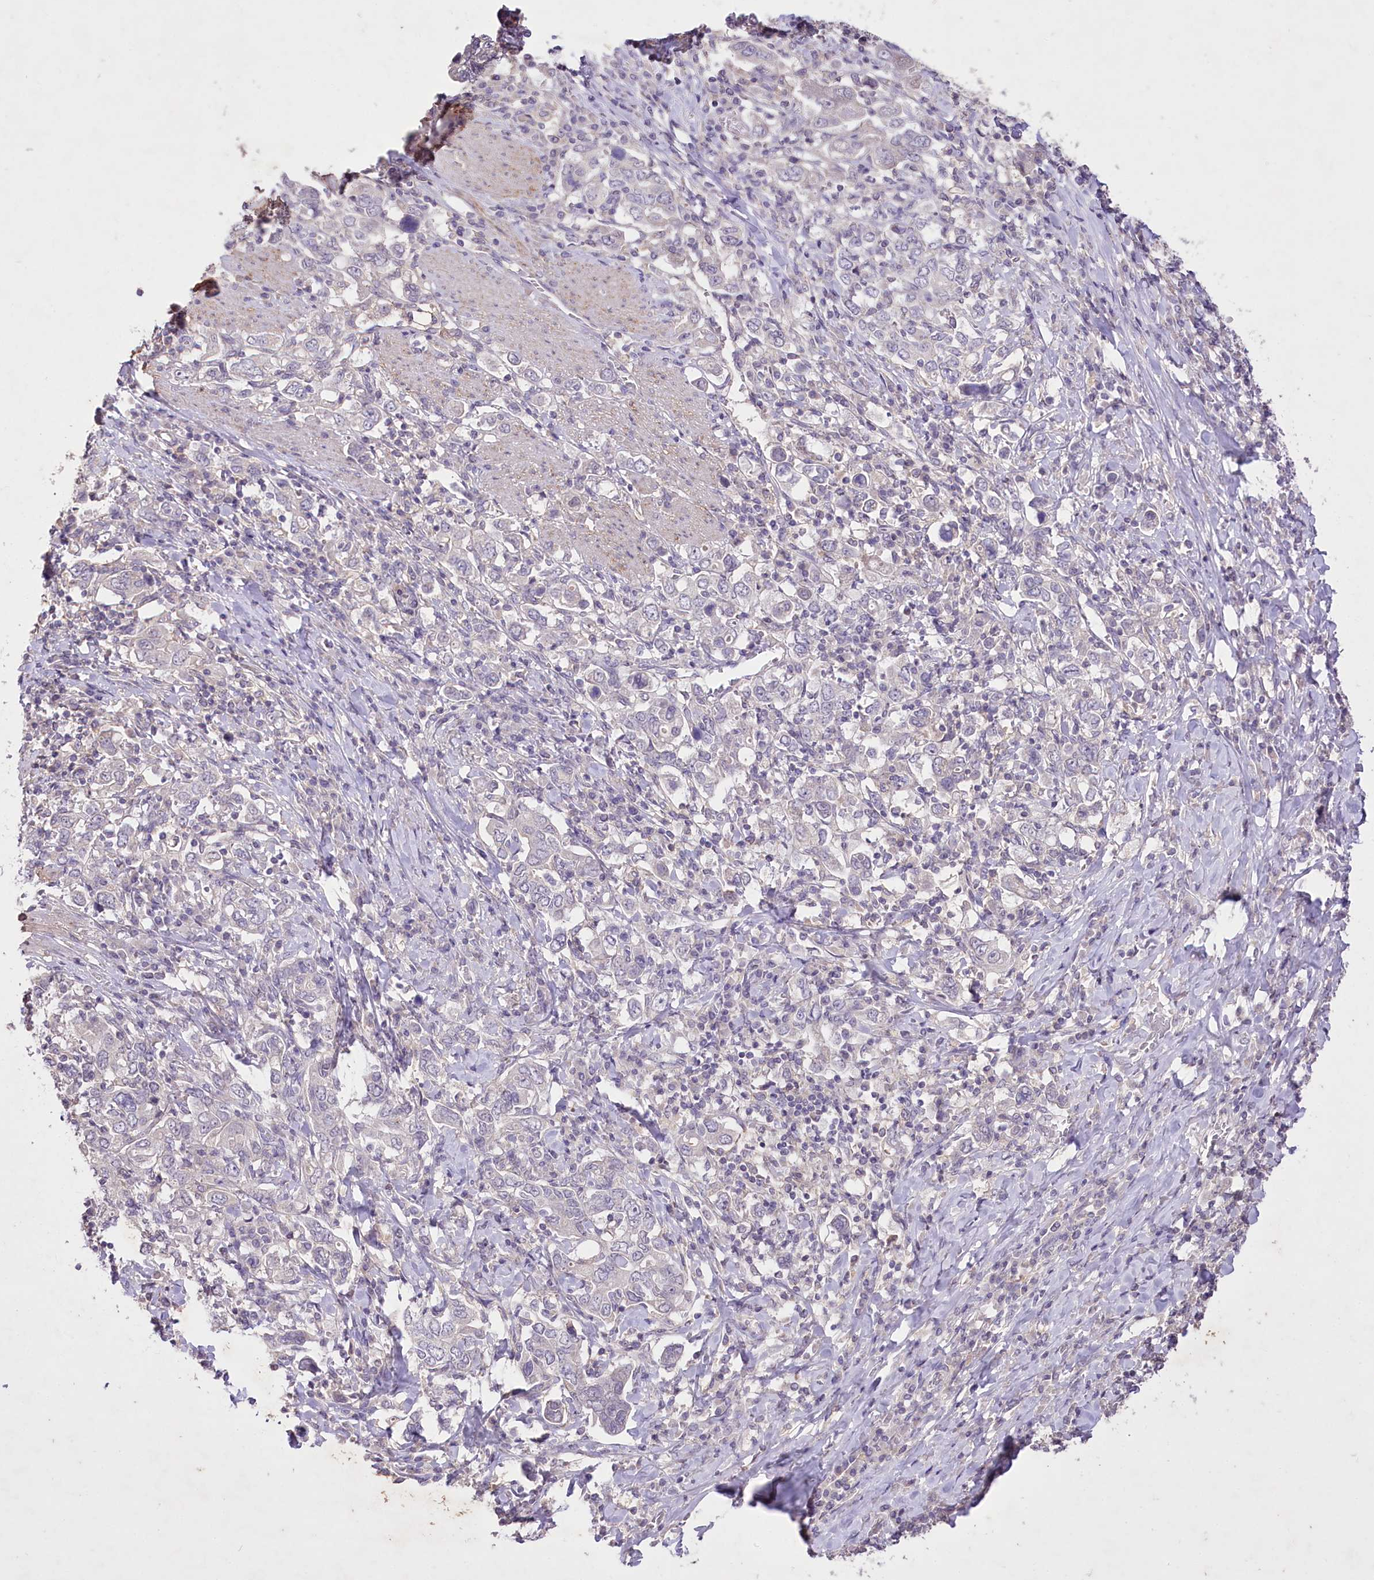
{"staining": {"intensity": "negative", "quantity": "none", "location": "none"}, "tissue": "stomach cancer", "cell_type": "Tumor cells", "image_type": "cancer", "snomed": [{"axis": "morphology", "description": "Adenocarcinoma, NOS"}, {"axis": "topography", "description": "Stomach, upper"}], "caption": "Tumor cells show no significant staining in adenocarcinoma (stomach).", "gene": "ENPP1", "patient": {"sex": "male", "age": 62}}